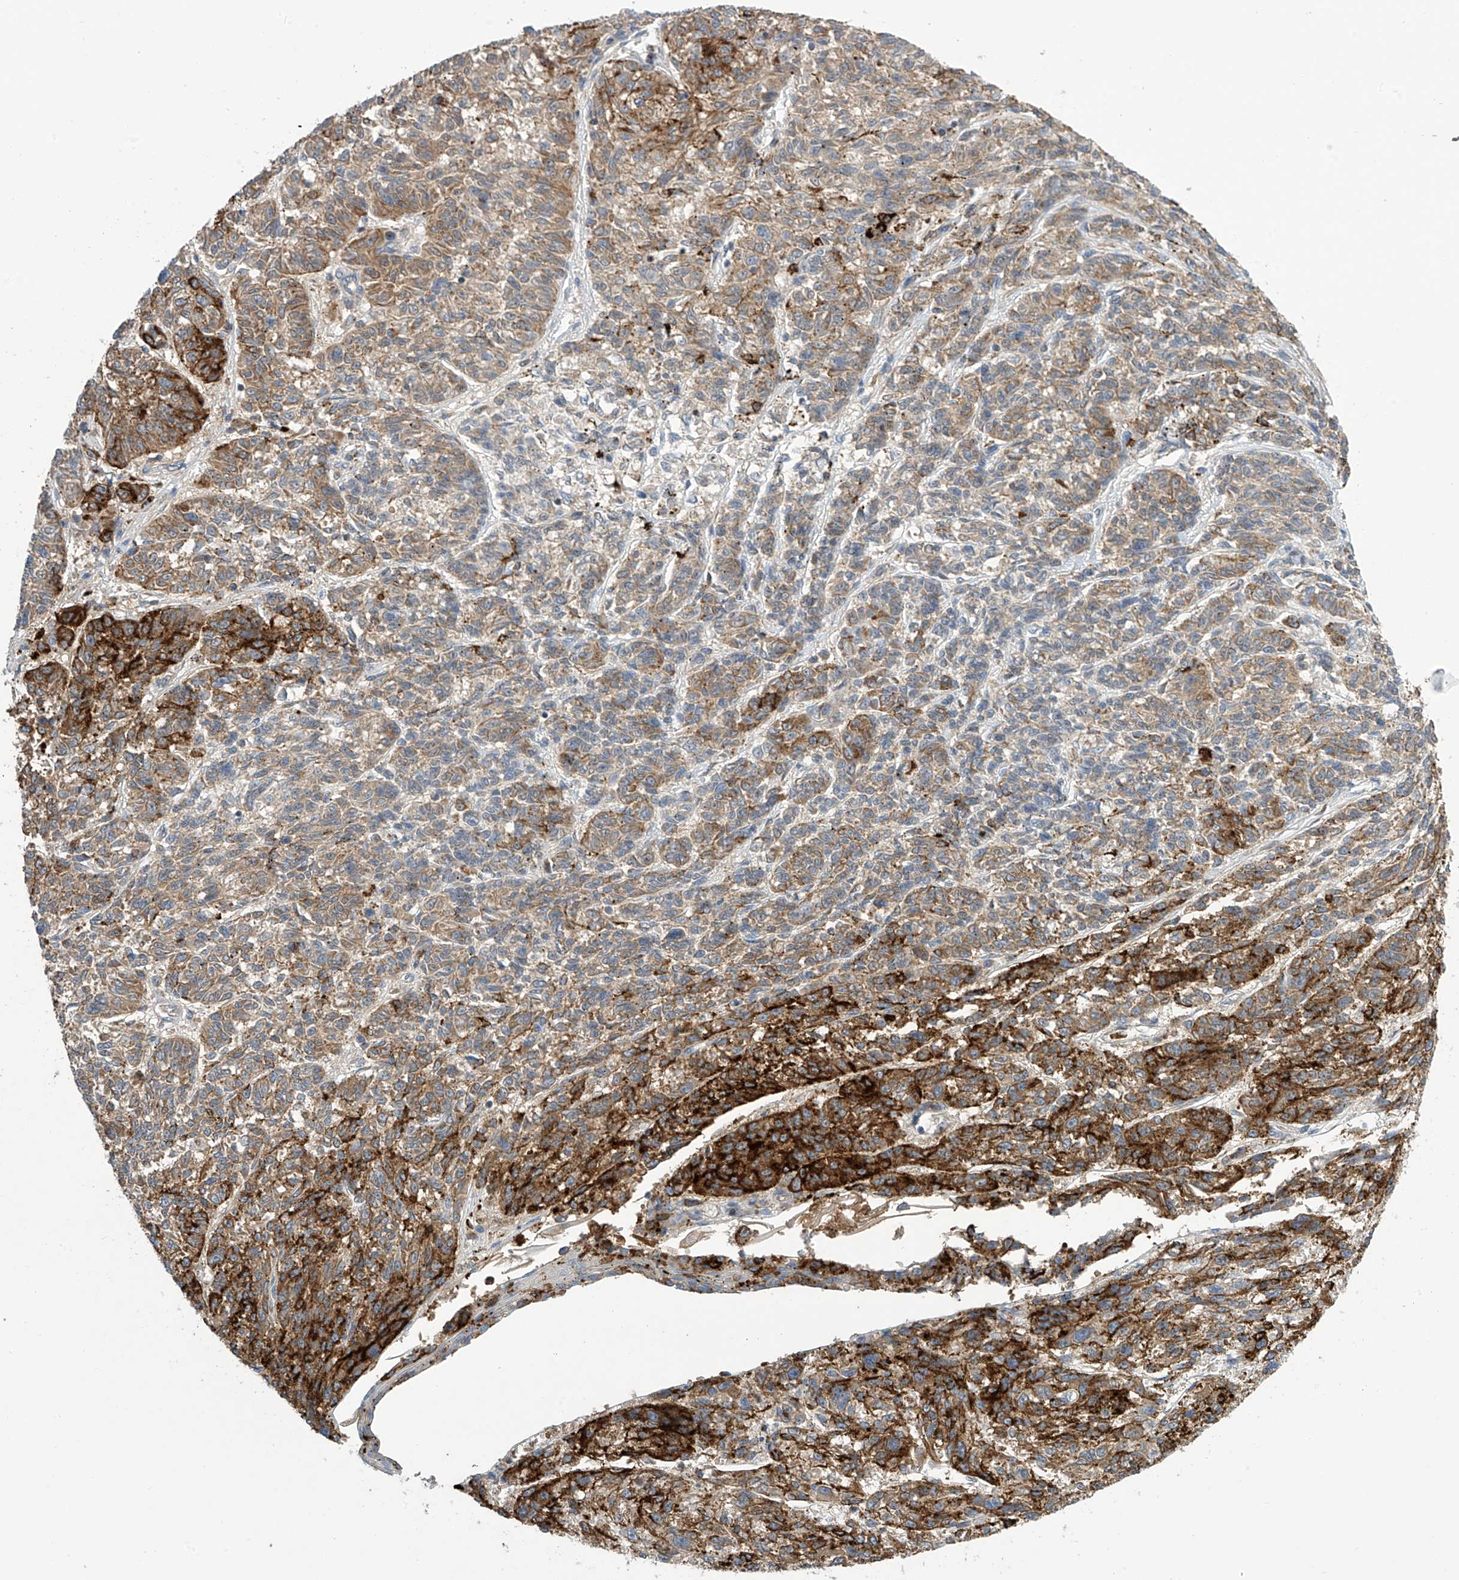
{"staining": {"intensity": "strong", "quantity": "25%-75%", "location": "cytoplasmic/membranous"}, "tissue": "melanoma", "cell_type": "Tumor cells", "image_type": "cancer", "snomed": [{"axis": "morphology", "description": "Malignant melanoma, NOS"}, {"axis": "topography", "description": "Skin"}], "caption": "A brown stain highlights strong cytoplasmic/membranous expression of a protein in human malignant melanoma tumor cells.", "gene": "IBA57", "patient": {"sex": "male", "age": 53}}